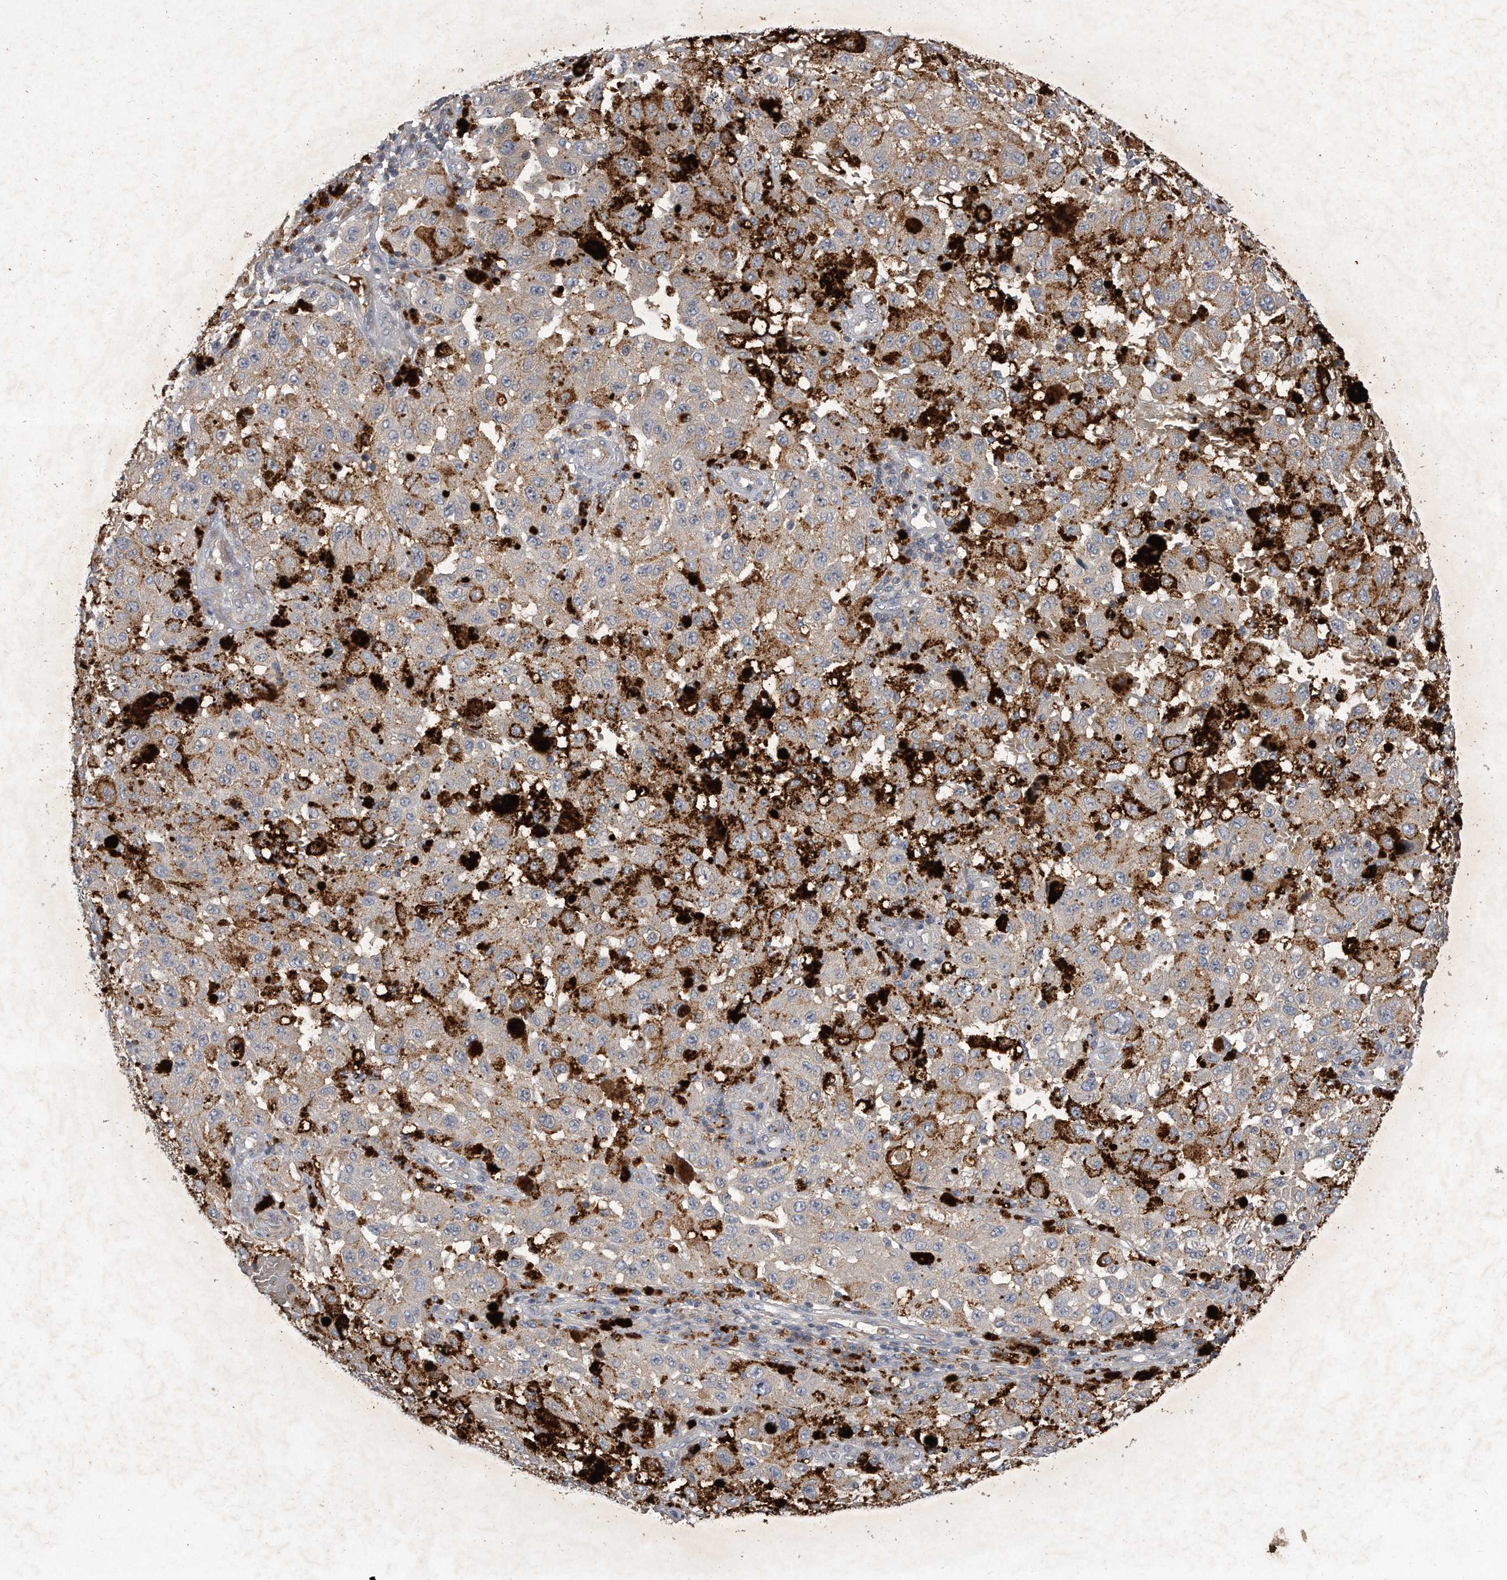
{"staining": {"intensity": "weak", "quantity": "25%-75%", "location": "cytoplasmic/membranous"}, "tissue": "melanoma", "cell_type": "Tumor cells", "image_type": "cancer", "snomed": [{"axis": "morphology", "description": "Malignant melanoma, NOS"}, {"axis": "topography", "description": "Skin"}], "caption": "DAB (3,3'-diaminobenzidine) immunohistochemical staining of melanoma demonstrates weak cytoplasmic/membranous protein staining in about 25%-75% of tumor cells.", "gene": "PGBD2", "patient": {"sex": "female", "age": 64}}